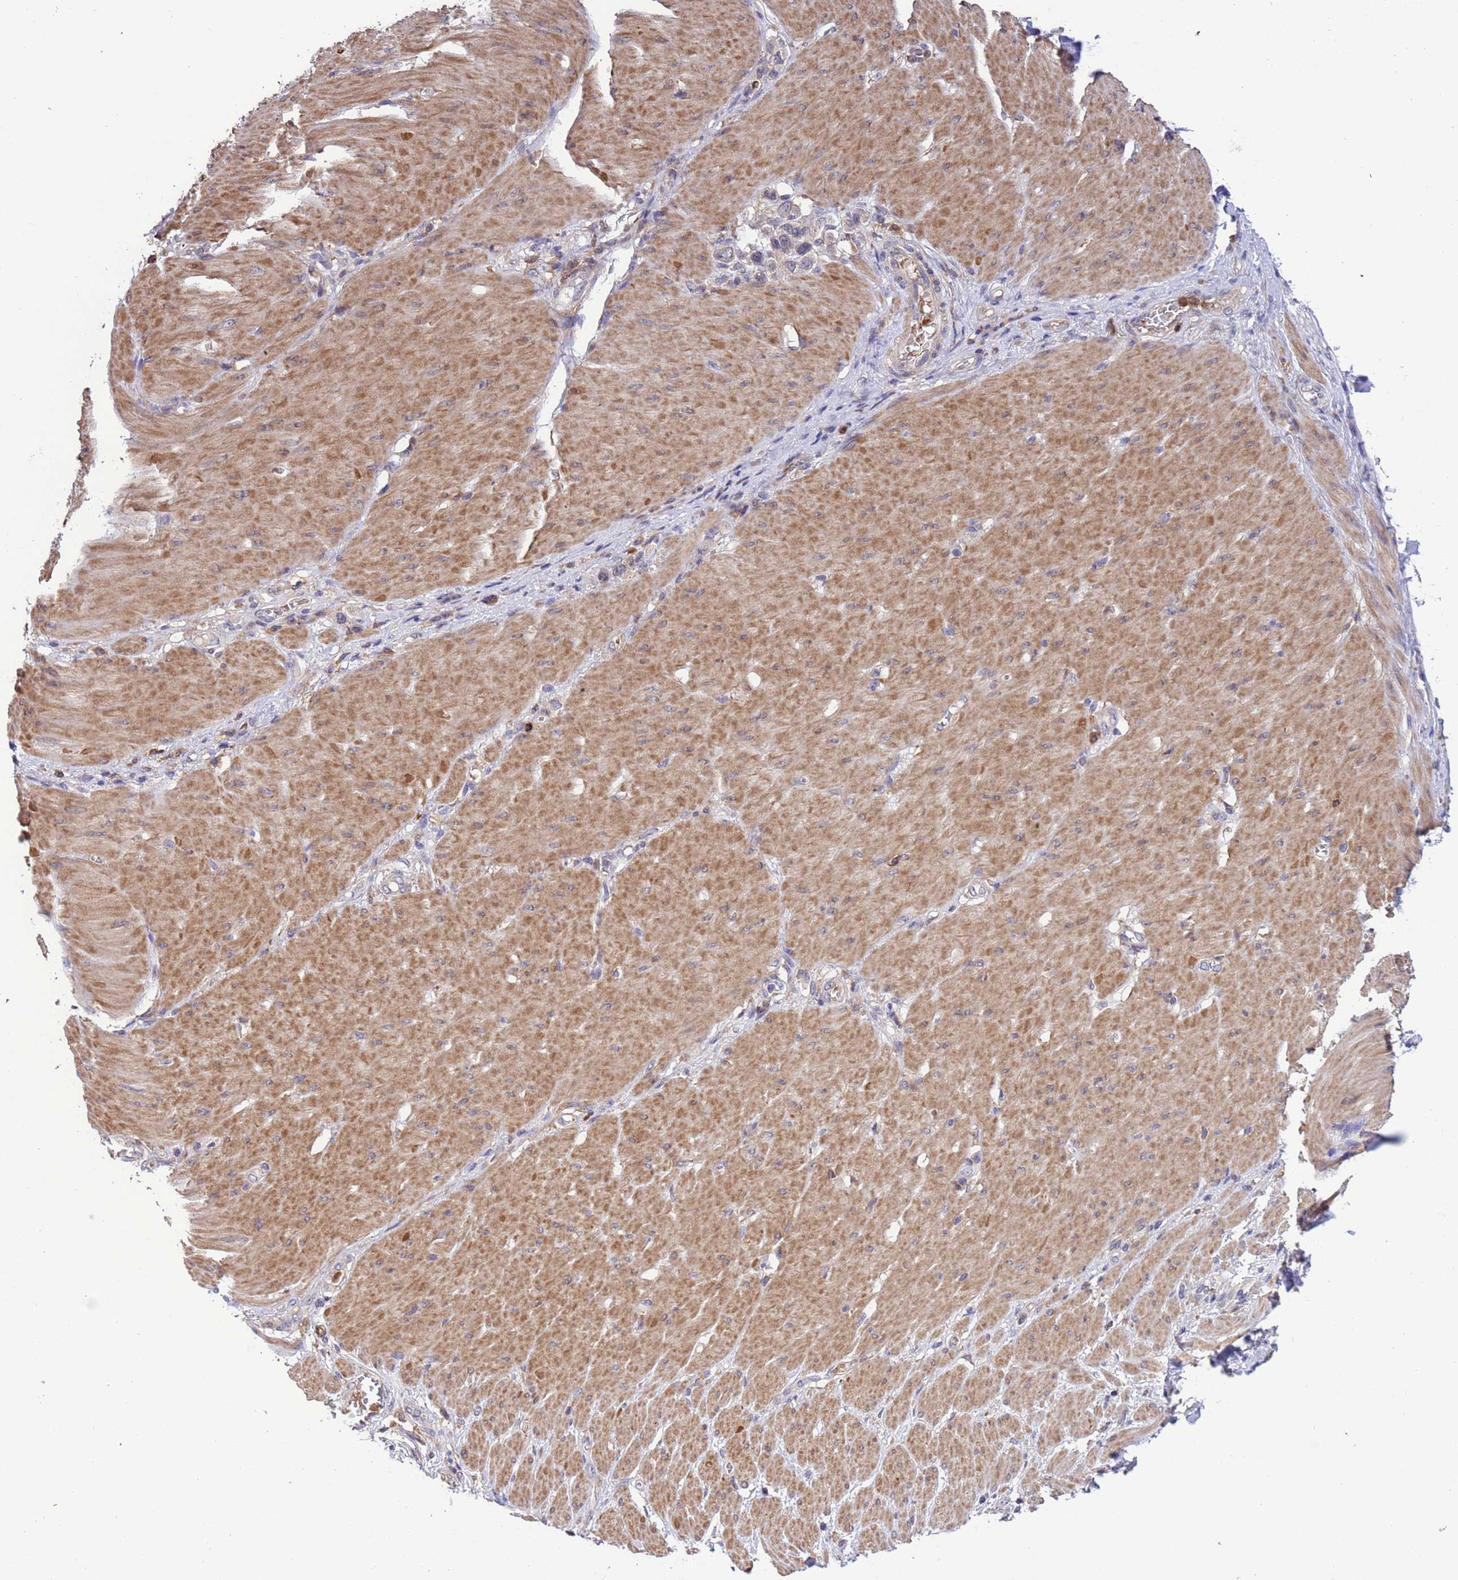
{"staining": {"intensity": "negative", "quantity": "none", "location": "none"}, "tissue": "stomach cancer", "cell_type": "Tumor cells", "image_type": "cancer", "snomed": [{"axis": "morphology", "description": "Normal tissue, NOS"}, {"axis": "morphology", "description": "Adenocarcinoma, NOS"}, {"axis": "topography", "description": "Stomach, upper"}, {"axis": "topography", "description": "Stomach"}], "caption": "Stomach adenocarcinoma stained for a protein using IHC shows no expression tumor cells.", "gene": "AMPD3", "patient": {"sex": "female", "age": 65}}